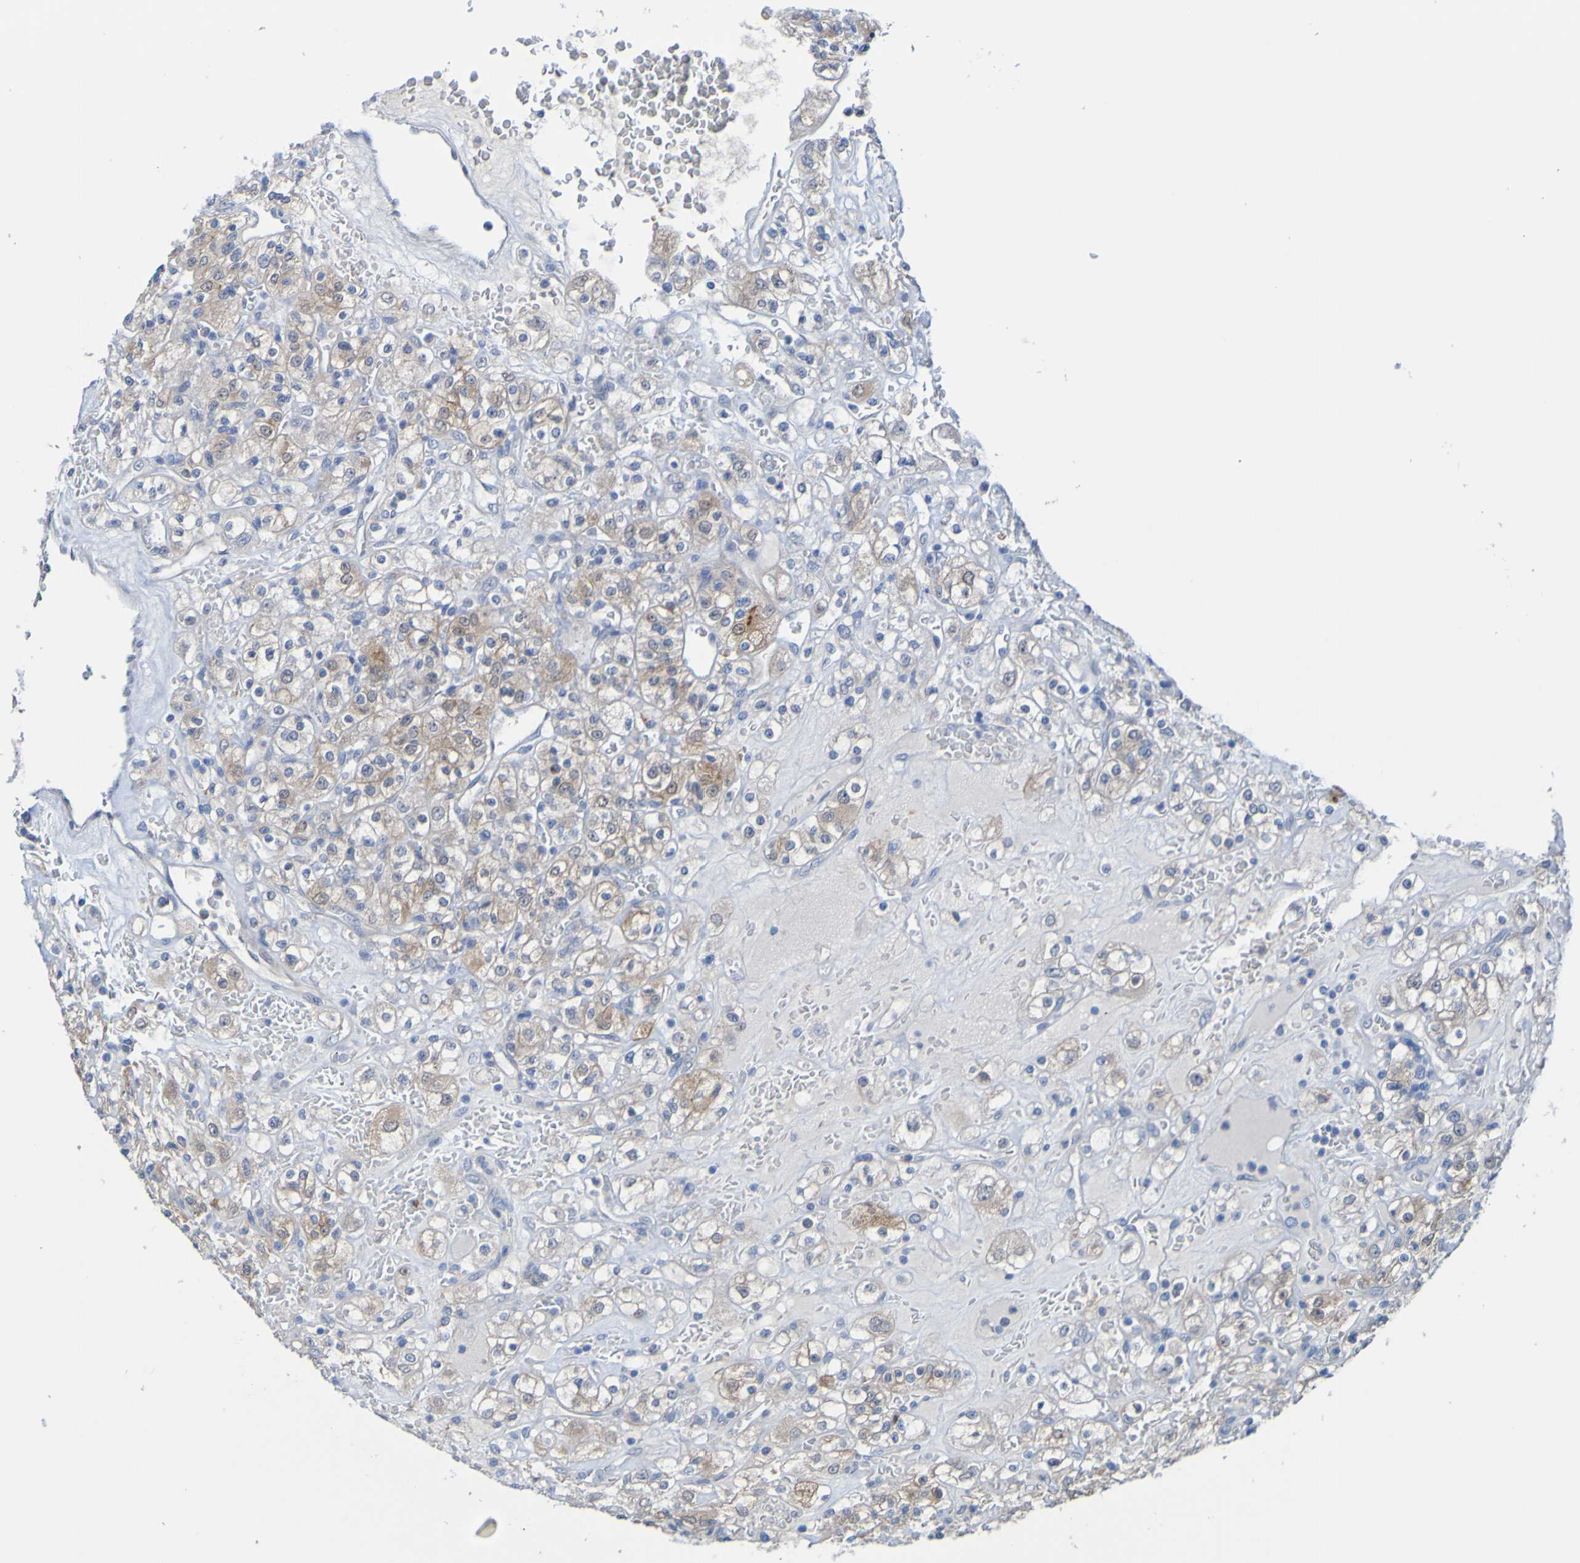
{"staining": {"intensity": "moderate", "quantity": "25%-75%", "location": "cytoplasmic/membranous"}, "tissue": "renal cancer", "cell_type": "Tumor cells", "image_type": "cancer", "snomed": [{"axis": "morphology", "description": "Normal tissue, NOS"}, {"axis": "morphology", "description": "Adenocarcinoma, NOS"}, {"axis": "topography", "description": "Kidney"}], "caption": "IHC image of human adenocarcinoma (renal) stained for a protein (brown), which reveals medium levels of moderate cytoplasmic/membranous expression in approximately 25%-75% of tumor cells.", "gene": "ACMSD", "patient": {"sex": "female", "age": 72}}